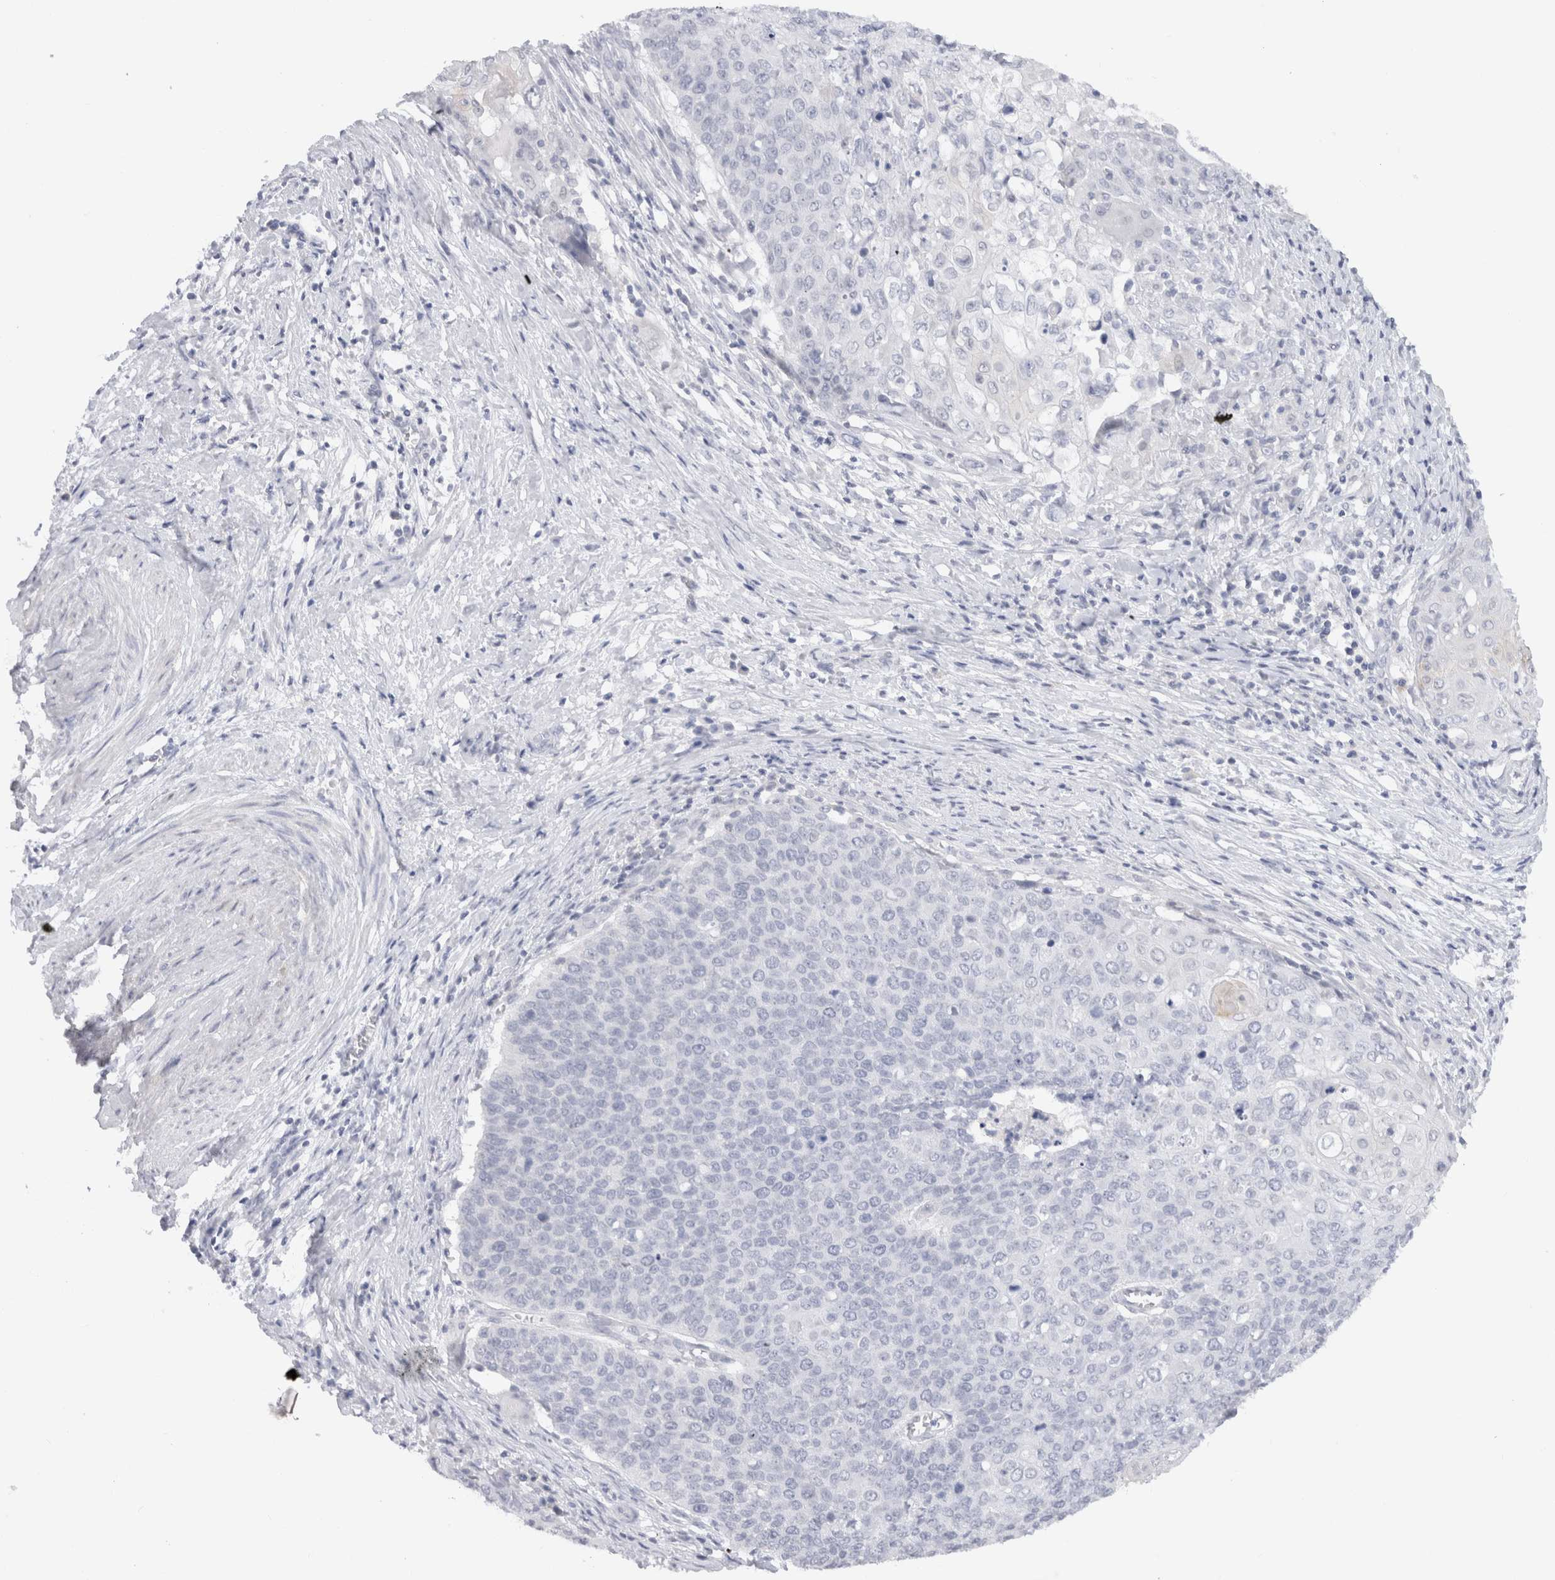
{"staining": {"intensity": "negative", "quantity": "none", "location": "none"}, "tissue": "cervical cancer", "cell_type": "Tumor cells", "image_type": "cancer", "snomed": [{"axis": "morphology", "description": "Squamous cell carcinoma, NOS"}, {"axis": "topography", "description": "Cervix"}], "caption": "Human cervical cancer (squamous cell carcinoma) stained for a protein using immunohistochemistry (IHC) exhibits no expression in tumor cells.", "gene": "C9orf50", "patient": {"sex": "female", "age": 39}}